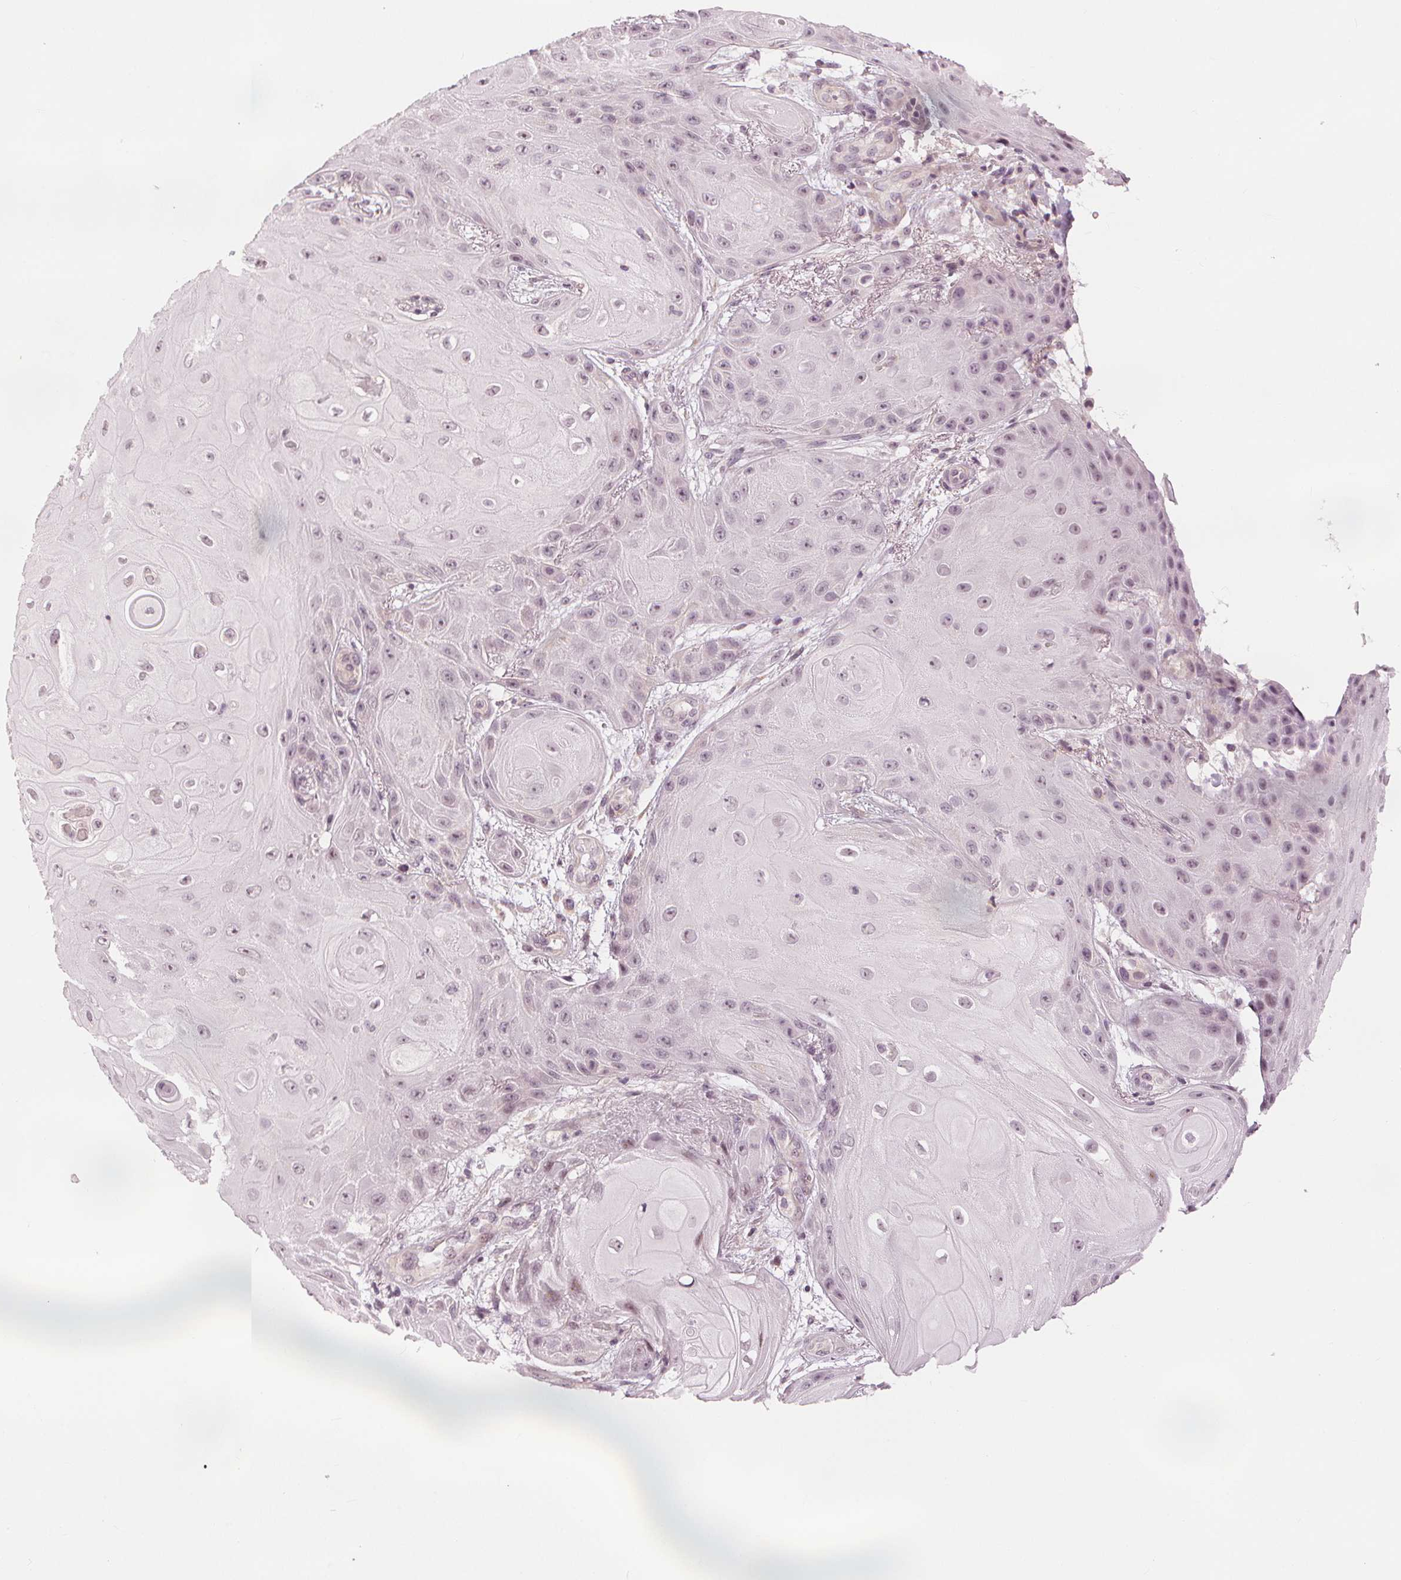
{"staining": {"intensity": "negative", "quantity": "none", "location": "none"}, "tissue": "skin cancer", "cell_type": "Tumor cells", "image_type": "cancer", "snomed": [{"axis": "morphology", "description": "Squamous cell carcinoma, NOS"}, {"axis": "topography", "description": "Skin"}], "caption": "This is an immunohistochemistry (IHC) photomicrograph of skin cancer (squamous cell carcinoma). There is no expression in tumor cells.", "gene": "SLC34A1", "patient": {"sex": "male", "age": 62}}